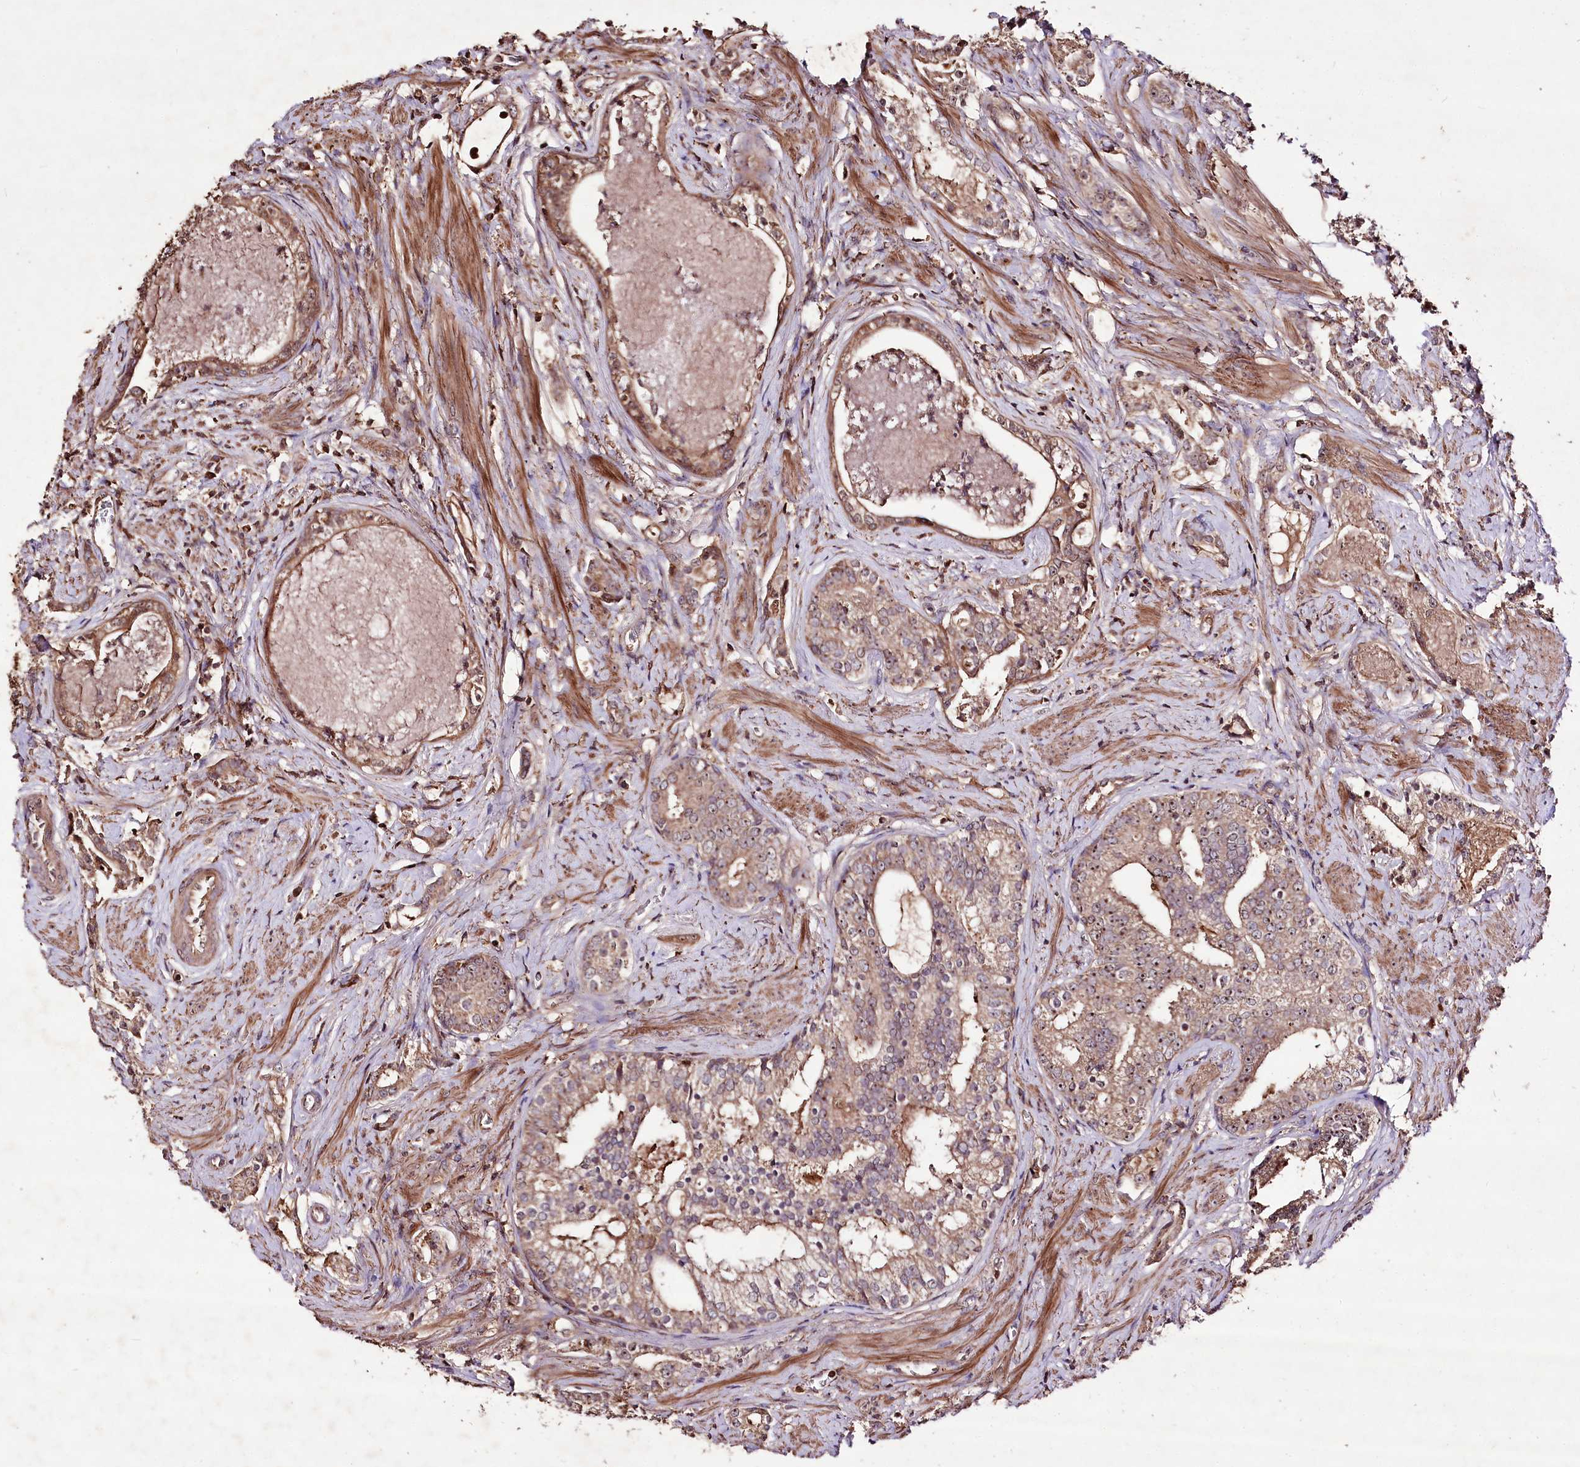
{"staining": {"intensity": "moderate", "quantity": ">75%", "location": "cytoplasmic/membranous,nuclear"}, "tissue": "prostate cancer", "cell_type": "Tumor cells", "image_type": "cancer", "snomed": [{"axis": "morphology", "description": "Adenocarcinoma, High grade"}, {"axis": "topography", "description": "Prostate"}], "caption": "A medium amount of moderate cytoplasmic/membranous and nuclear expression is appreciated in approximately >75% of tumor cells in prostate adenocarcinoma (high-grade) tissue.", "gene": "FAM53B", "patient": {"sex": "male", "age": 58}}